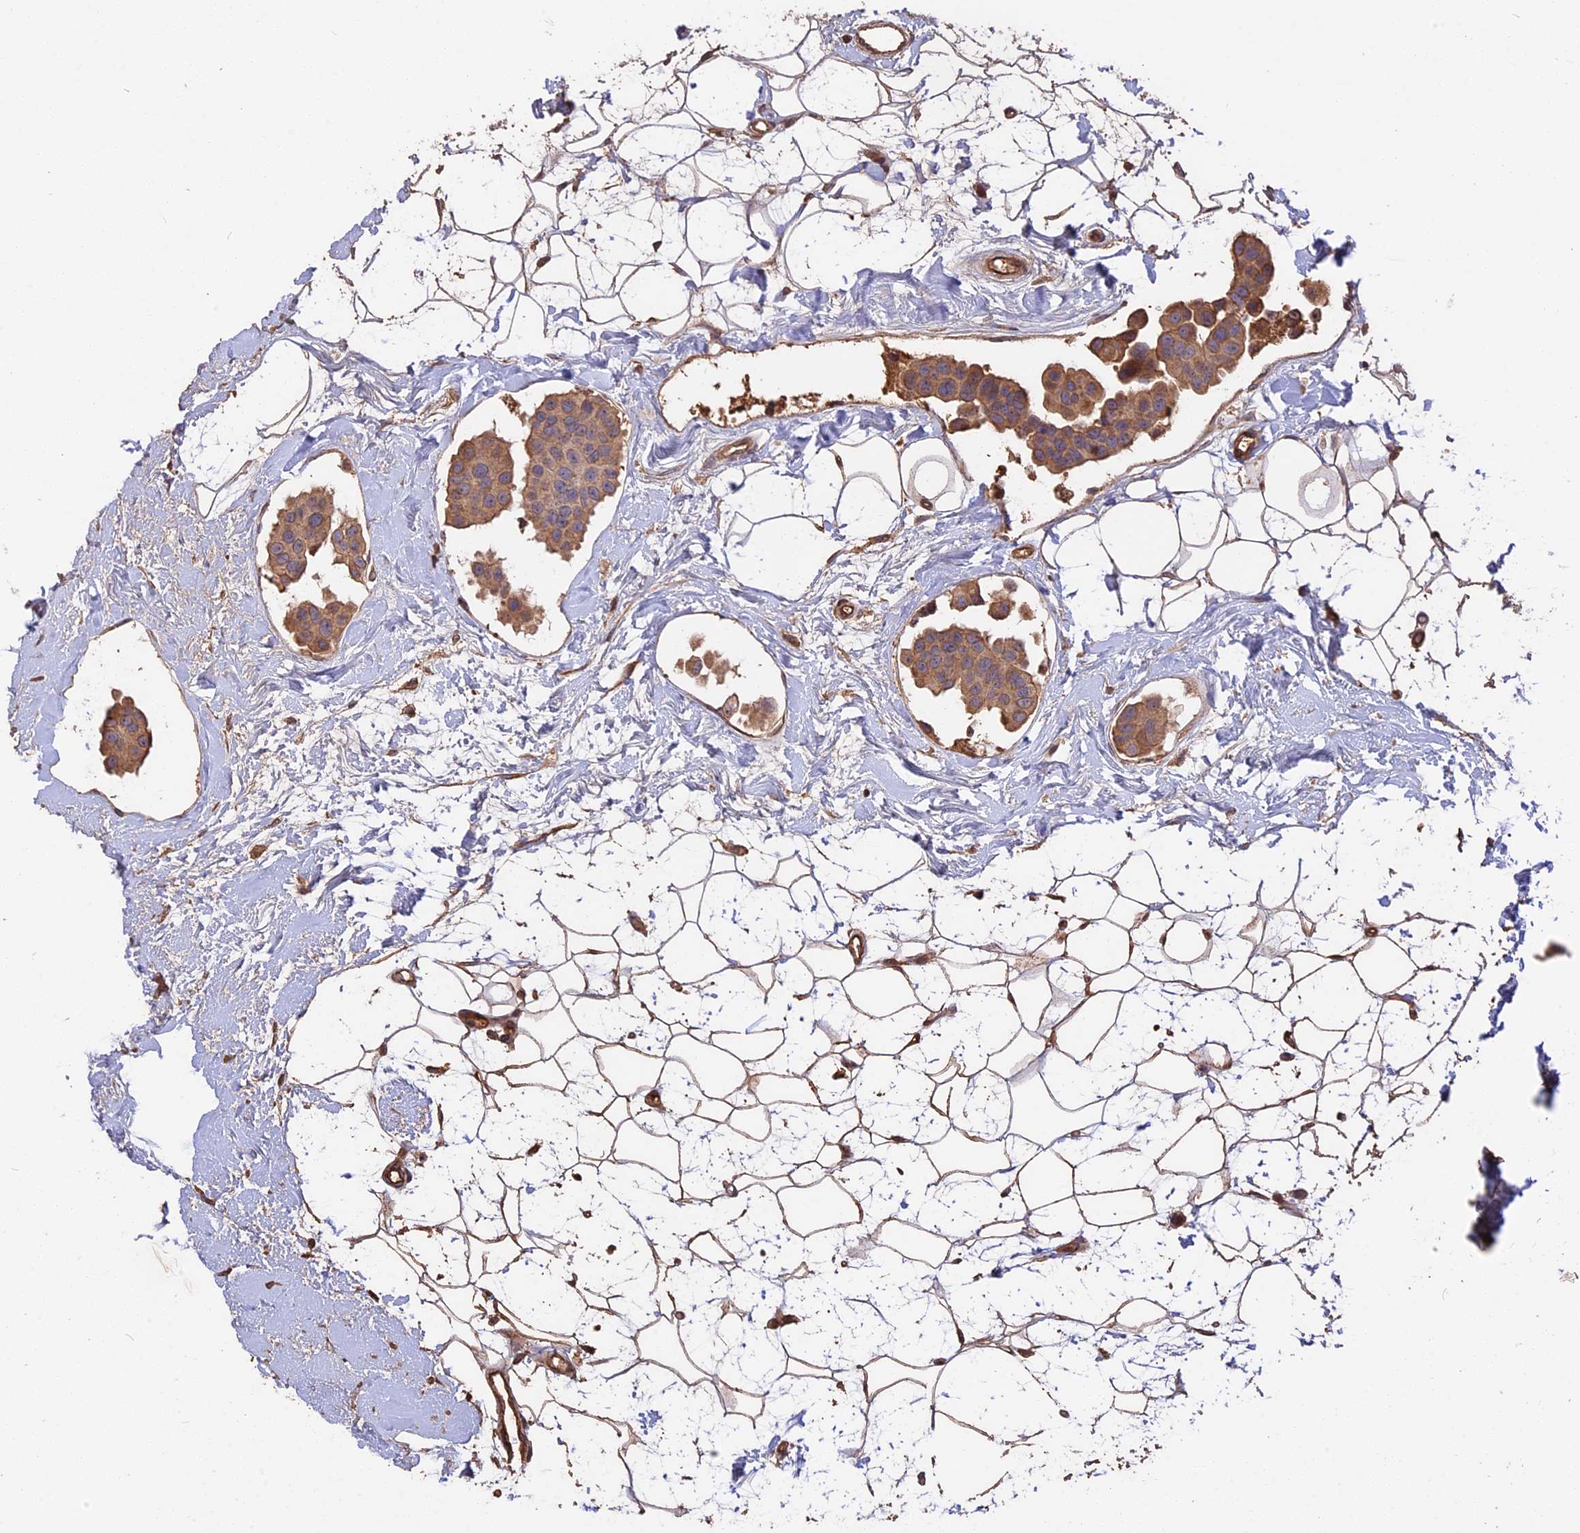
{"staining": {"intensity": "moderate", "quantity": ">75%", "location": "cytoplasmic/membranous"}, "tissue": "breast cancer", "cell_type": "Tumor cells", "image_type": "cancer", "snomed": [{"axis": "morphology", "description": "Normal tissue, NOS"}, {"axis": "morphology", "description": "Duct carcinoma"}, {"axis": "topography", "description": "Breast"}], "caption": "Breast infiltrating ductal carcinoma stained with a protein marker shows moderate staining in tumor cells.", "gene": "RASAL1", "patient": {"sex": "female", "age": 39}}